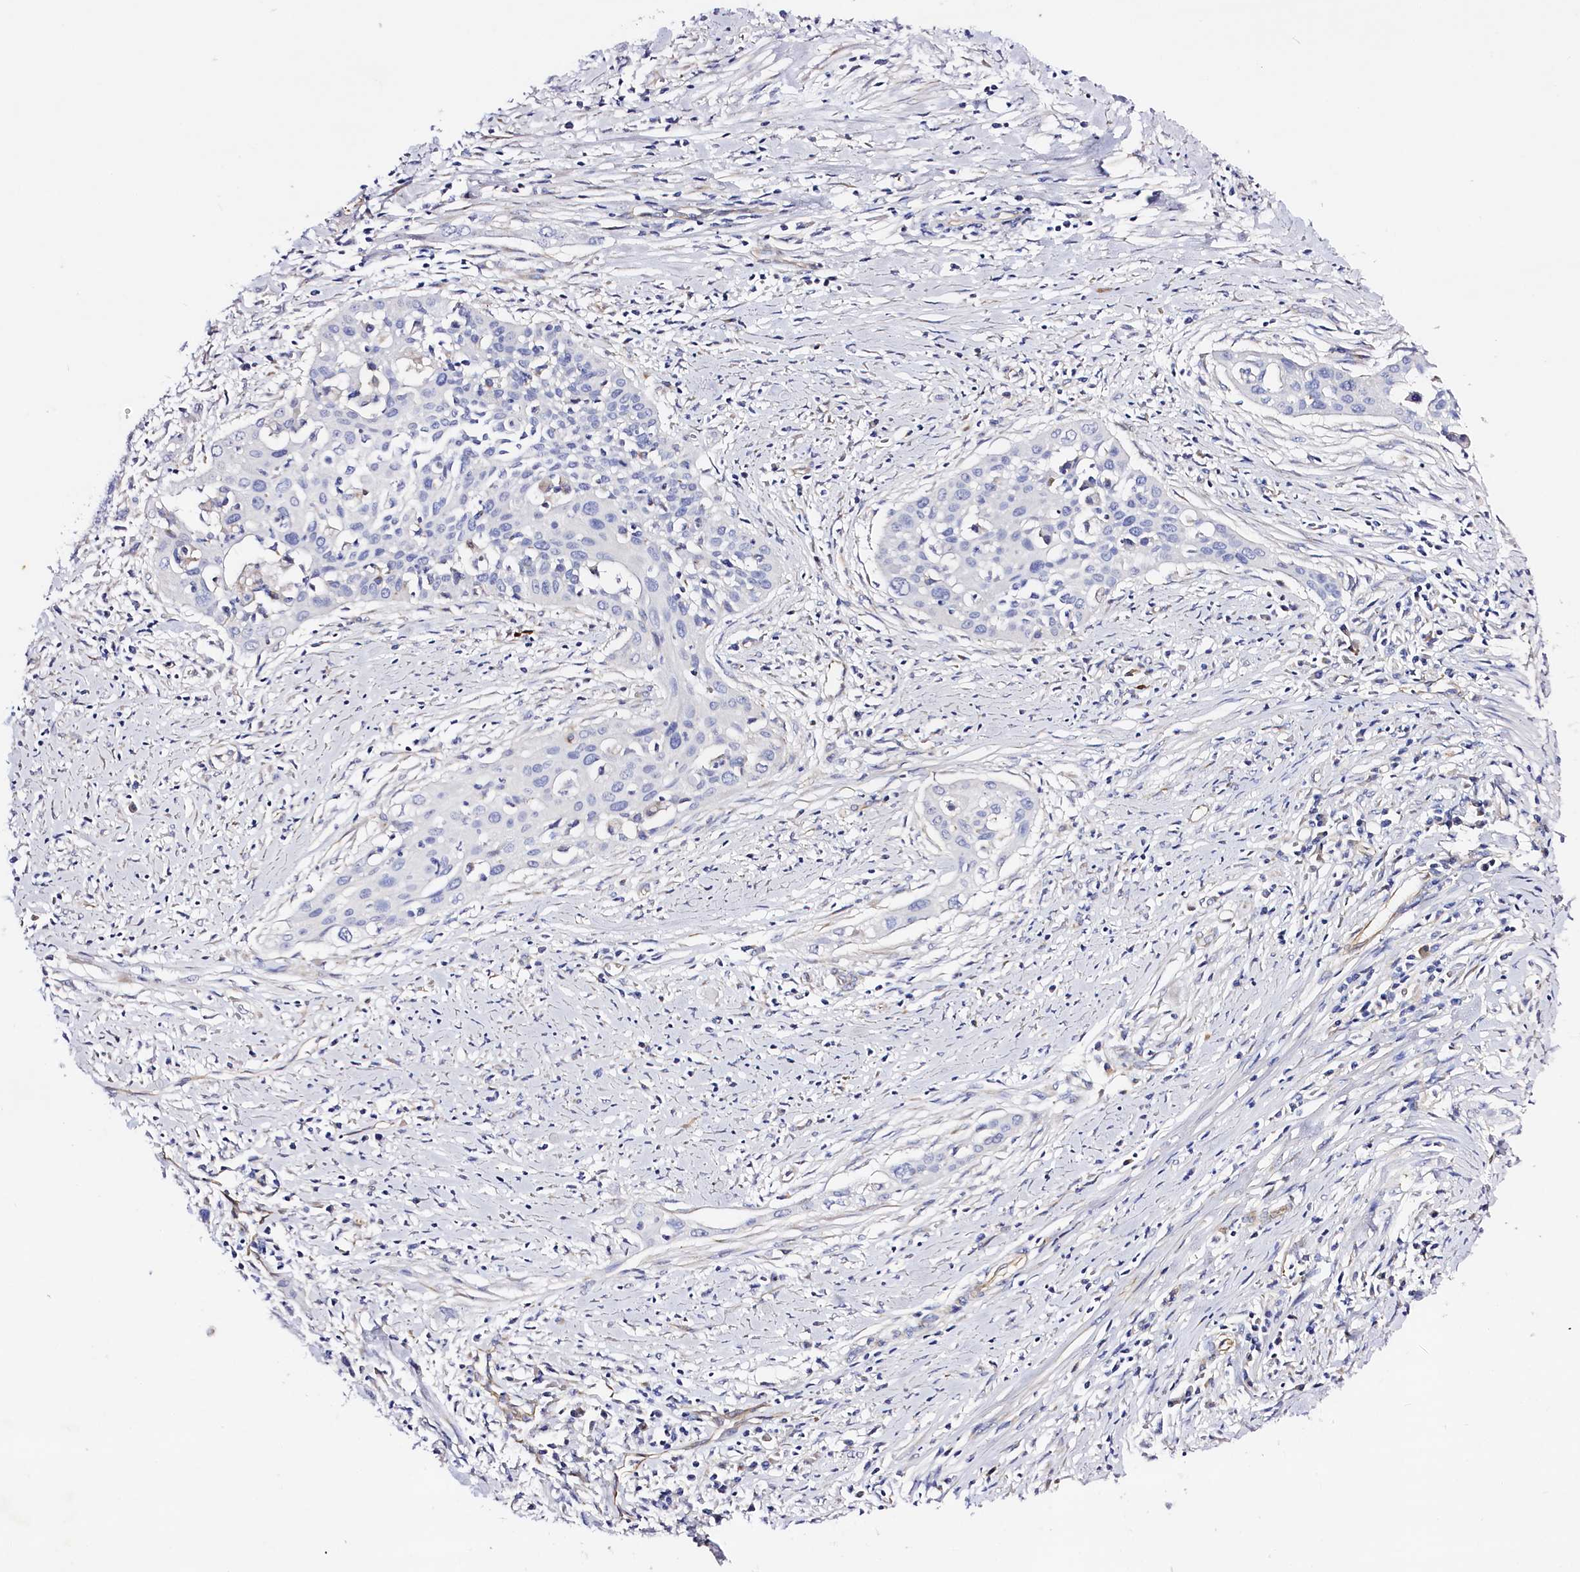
{"staining": {"intensity": "negative", "quantity": "none", "location": "none"}, "tissue": "cervical cancer", "cell_type": "Tumor cells", "image_type": "cancer", "snomed": [{"axis": "morphology", "description": "Squamous cell carcinoma, NOS"}, {"axis": "topography", "description": "Cervix"}], "caption": "A micrograph of human cervical cancer (squamous cell carcinoma) is negative for staining in tumor cells. (Brightfield microscopy of DAB (3,3'-diaminobenzidine) immunohistochemistry at high magnification).", "gene": "SLC7A1", "patient": {"sex": "female", "age": 34}}